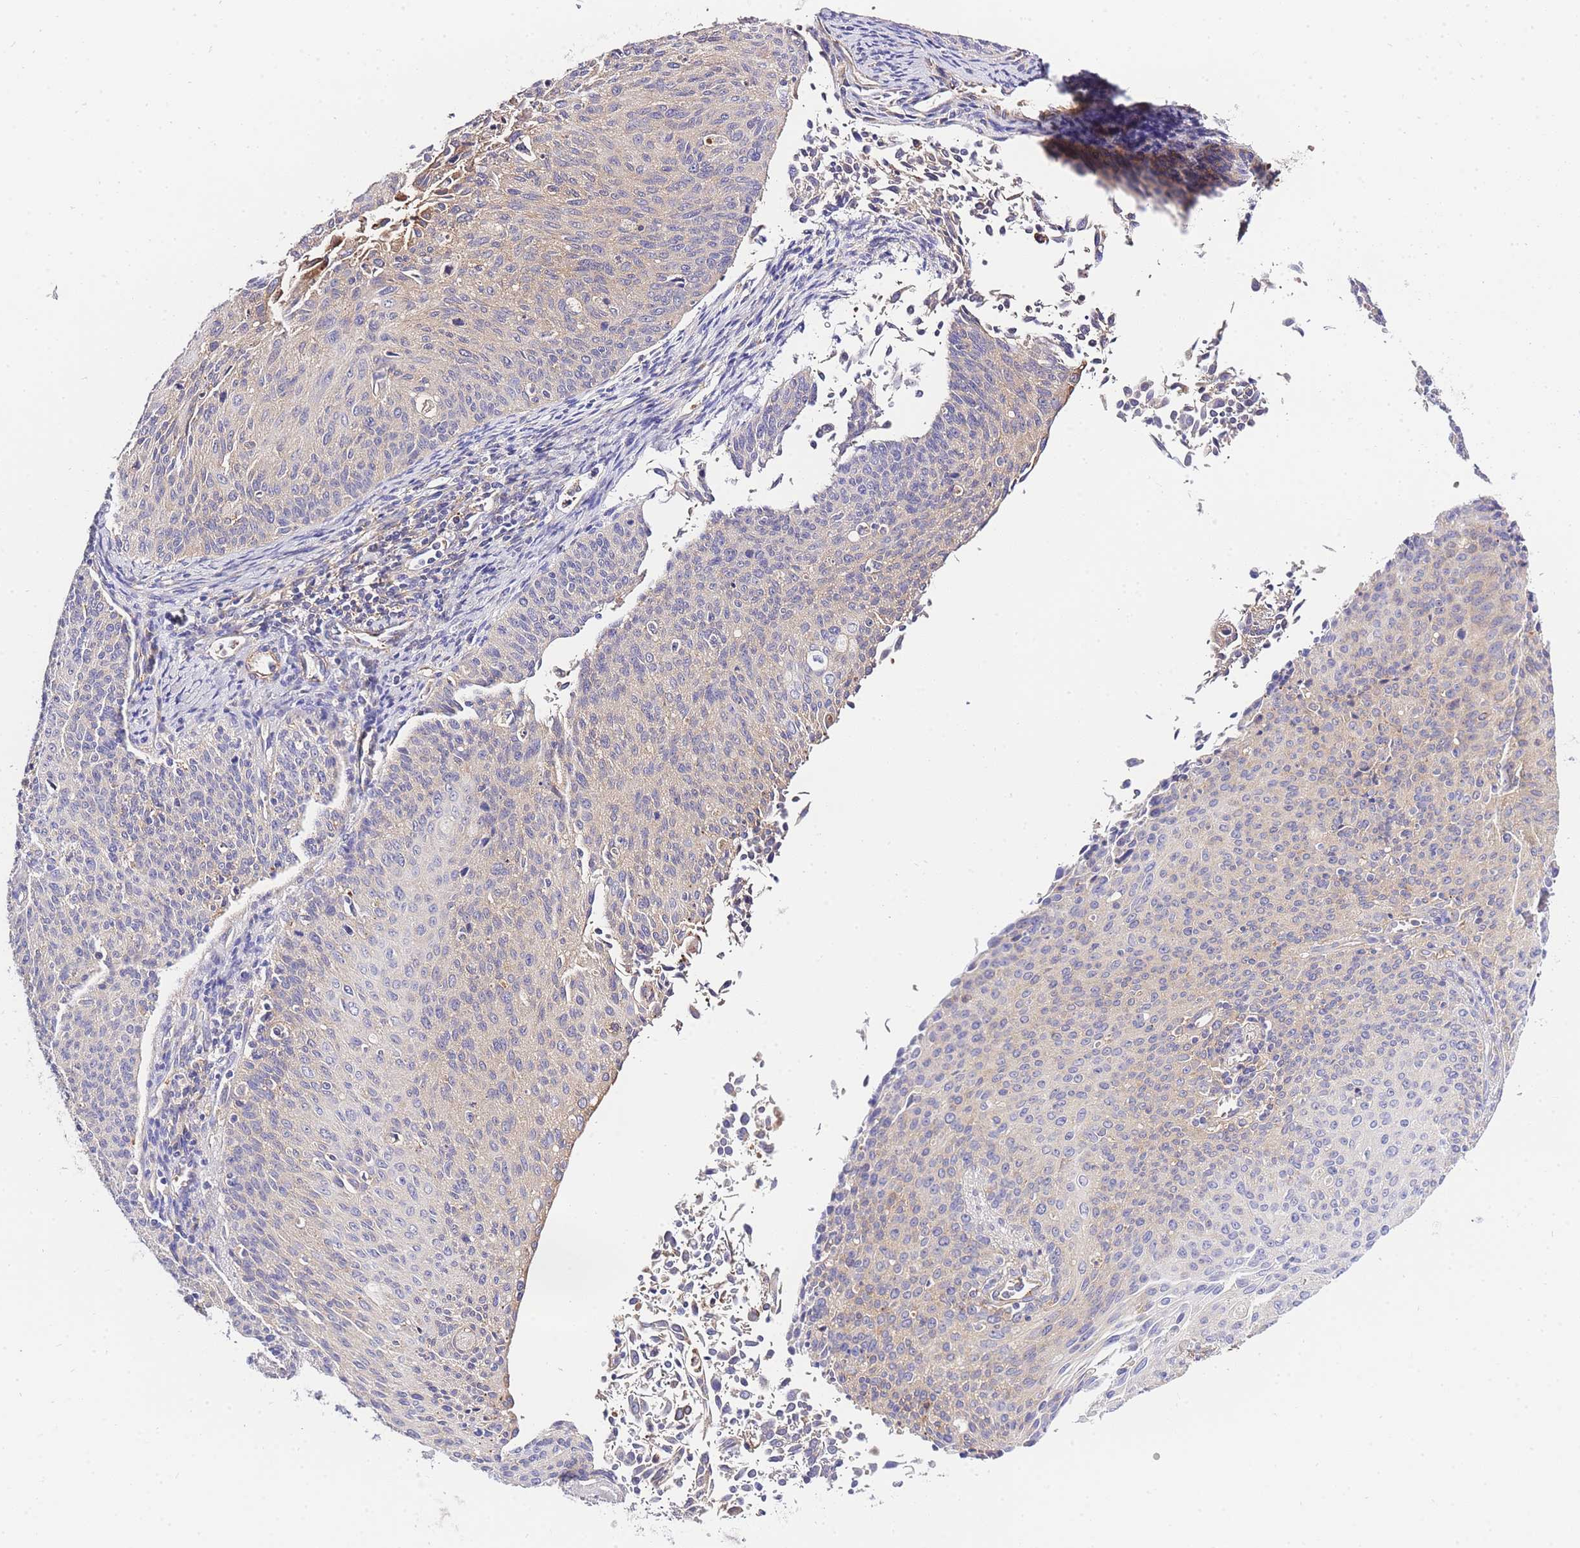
{"staining": {"intensity": "negative", "quantity": "none", "location": "none"}, "tissue": "cervical cancer", "cell_type": "Tumor cells", "image_type": "cancer", "snomed": [{"axis": "morphology", "description": "Squamous cell carcinoma, NOS"}, {"axis": "topography", "description": "Cervix"}], "caption": "Cervical cancer stained for a protein using IHC reveals no staining tumor cells.", "gene": "INSYN2B", "patient": {"sex": "female", "age": 55}}